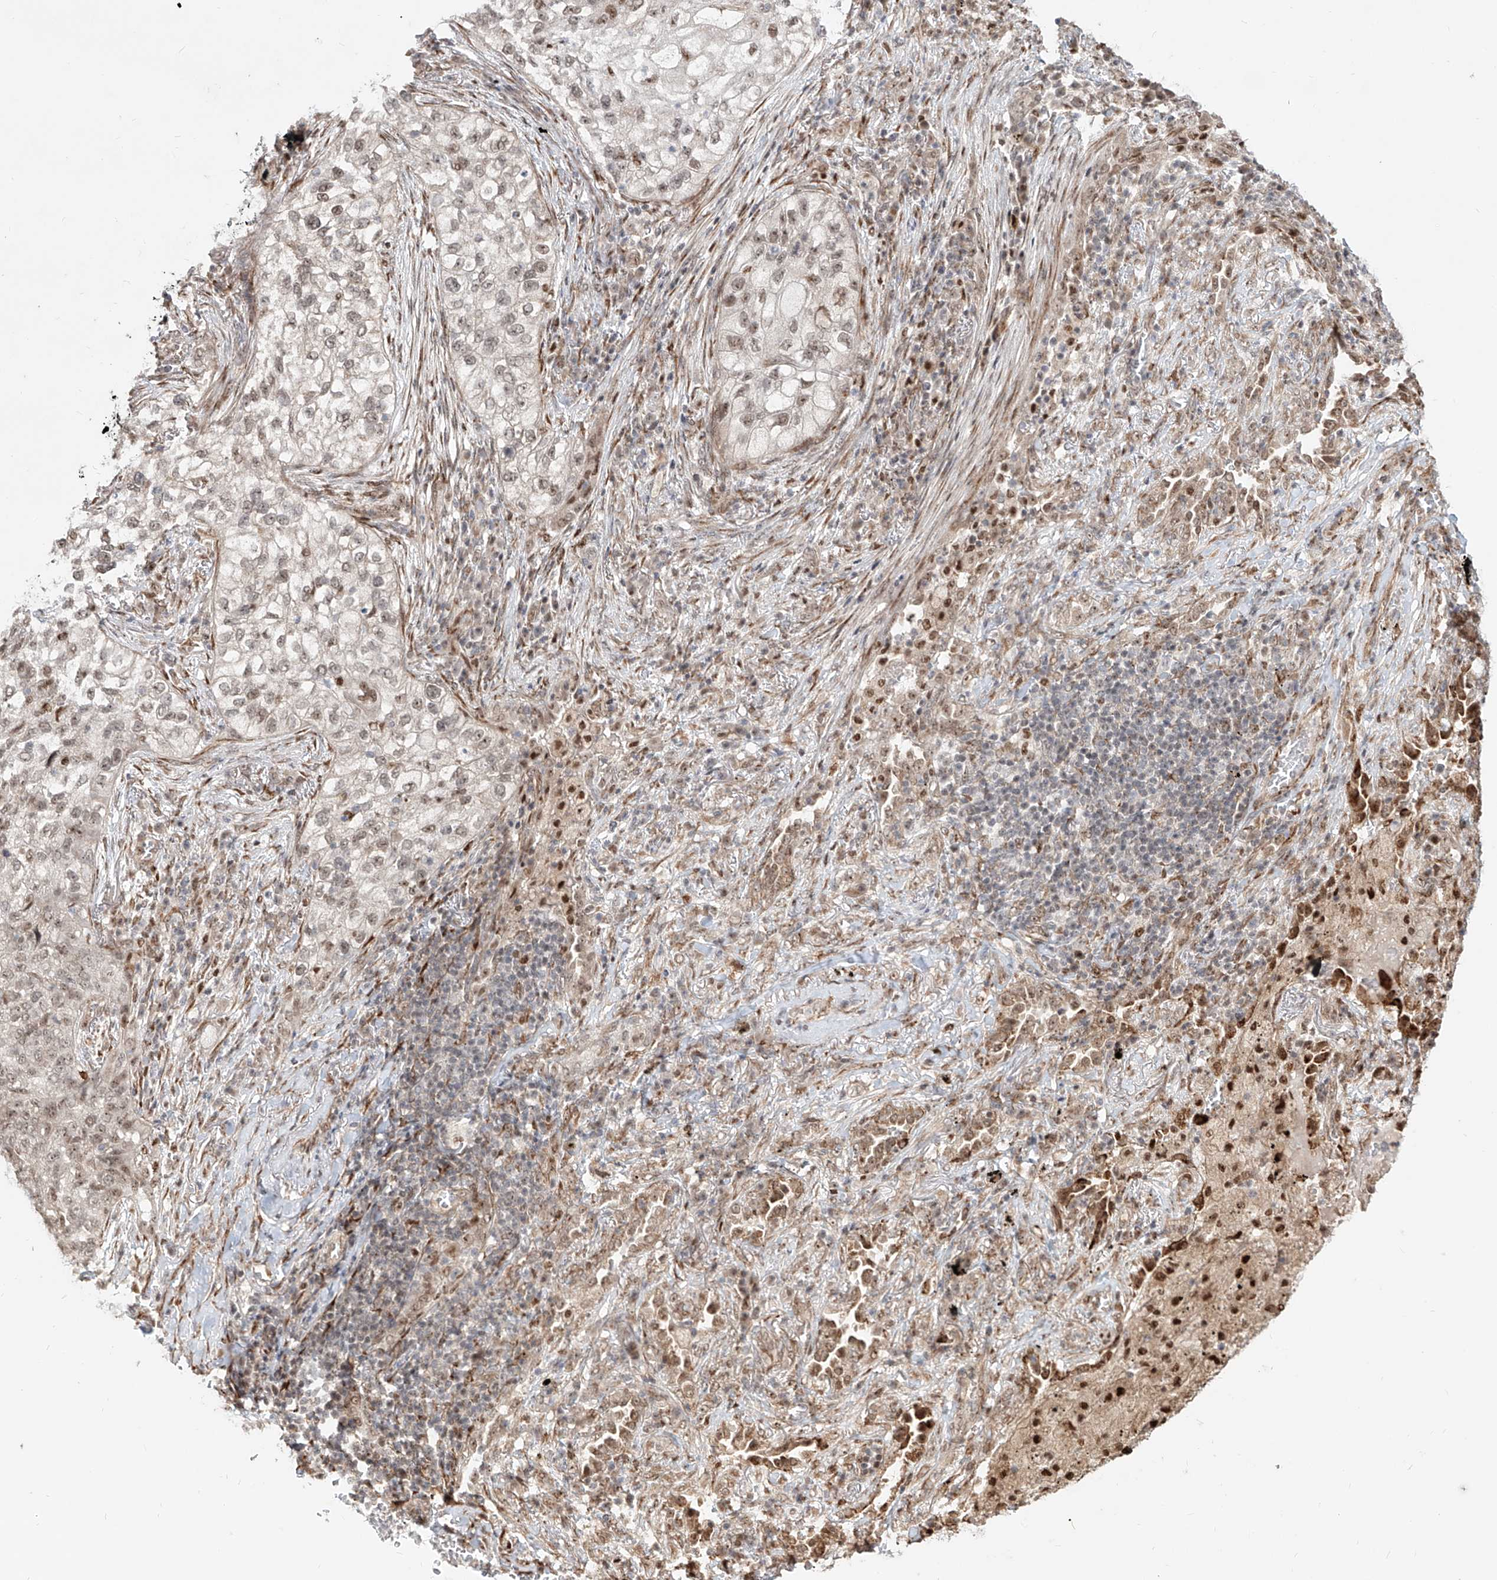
{"staining": {"intensity": "weak", "quantity": "25%-75%", "location": "nuclear"}, "tissue": "lung cancer", "cell_type": "Tumor cells", "image_type": "cancer", "snomed": [{"axis": "morphology", "description": "Squamous cell carcinoma, NOS"}, {"axis": "topography", "description": "Lung"}], "caption": "Immunohistochemistry (IHC) of lung cancer shows low levels of weak nuclear staining in approximately 25%-75% of tumor cells. Nuclei are stained in blue.", "gene": "ZNF710", "patient": {"sex": "female", "age": 63}}